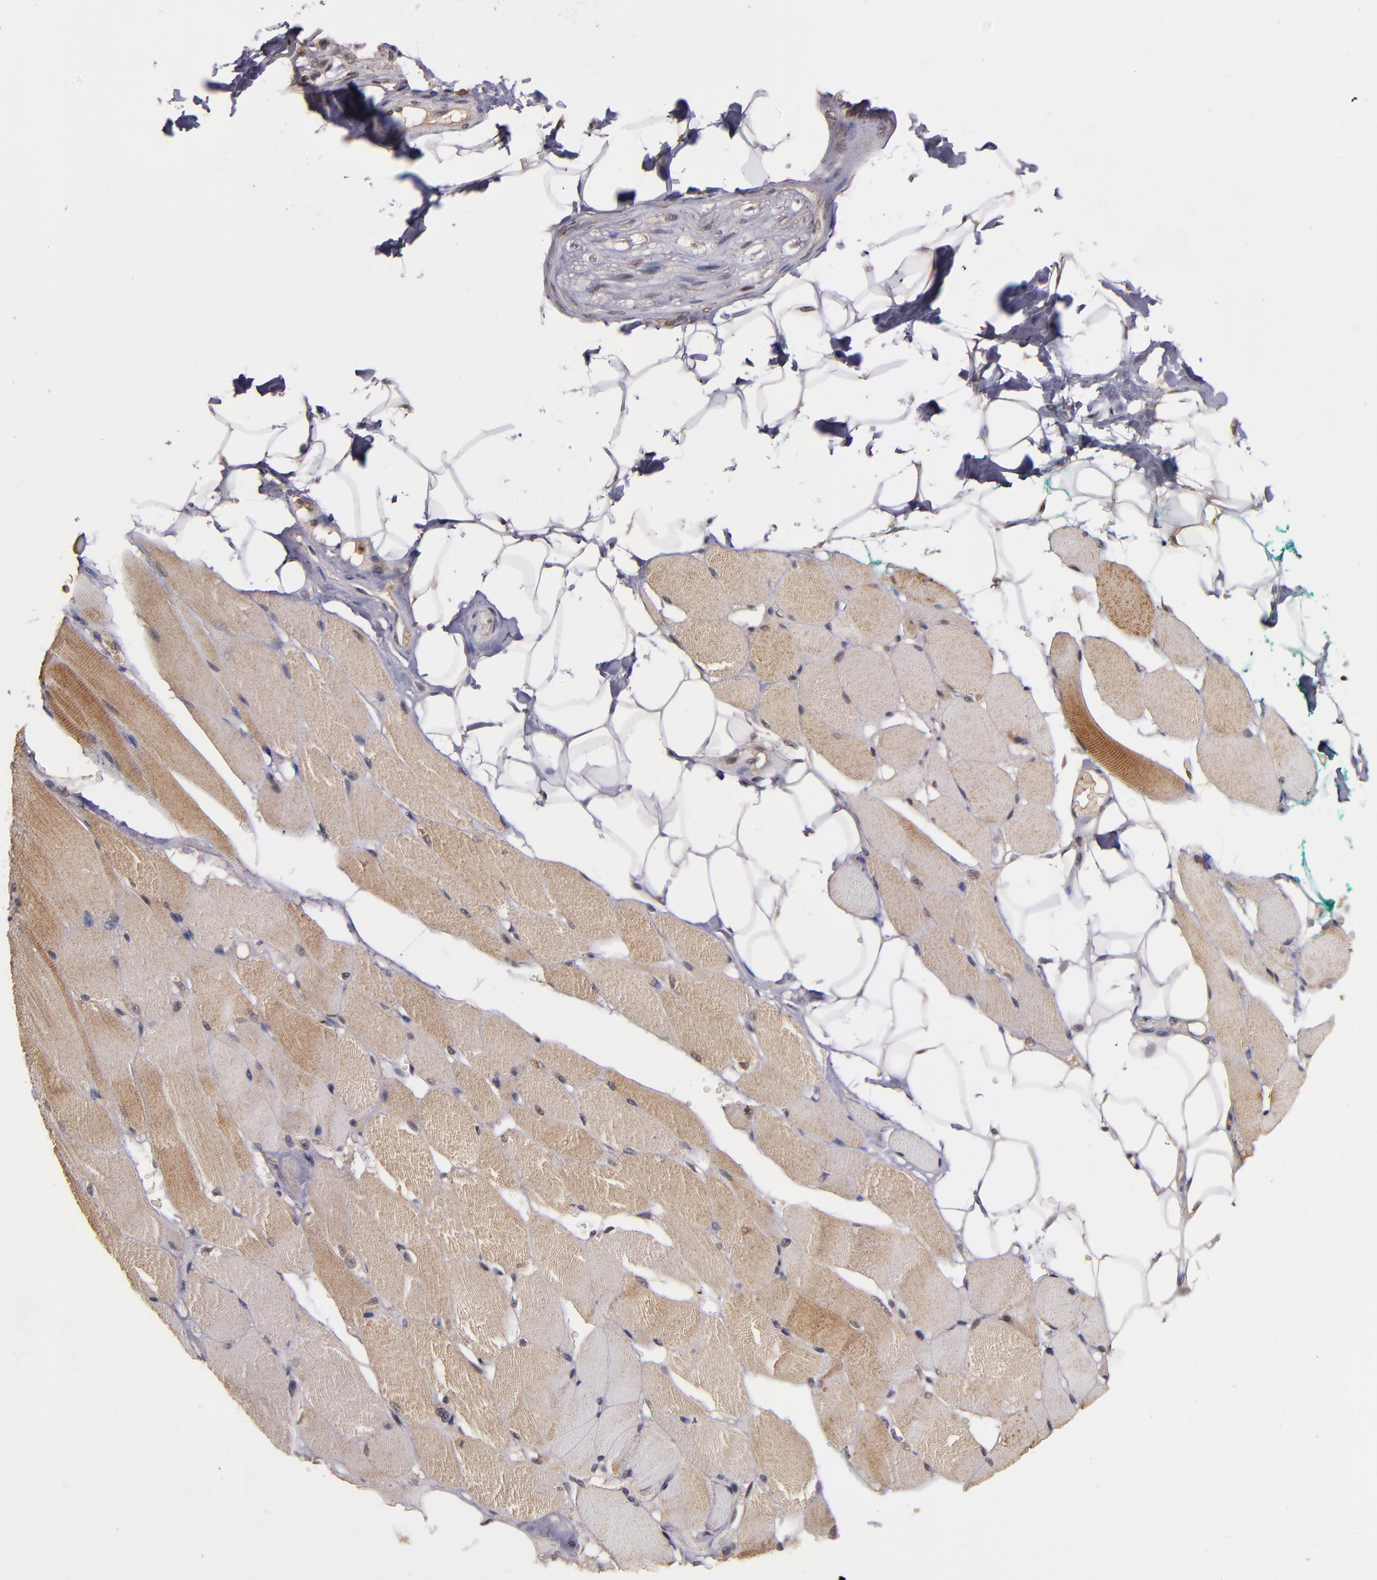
{"staining": {"intensity": "weak", "quantity": "25%-75%", "location": "cytoplasmic/membranous"}, "tissue": "skeletal muscle", "cell_type": "Myocytes", "image_type": "normal", "snomed": [{"axis": "morphology", "description": "Normal tissue, NOS"}, {"axis": "topography", "description": "Skeletal muscle"}, {"axis": "topography", "description": "Peripheral nerve tissue"}], "caption": "About 25%-75% of myocytes in normal skeletal muscle display weak cytoplasmic/membranous protein positivity as visualized by brown immunohistochemical staining.", "gene": "RIOK3", "patient": {"sex": "female", "age": 84}}